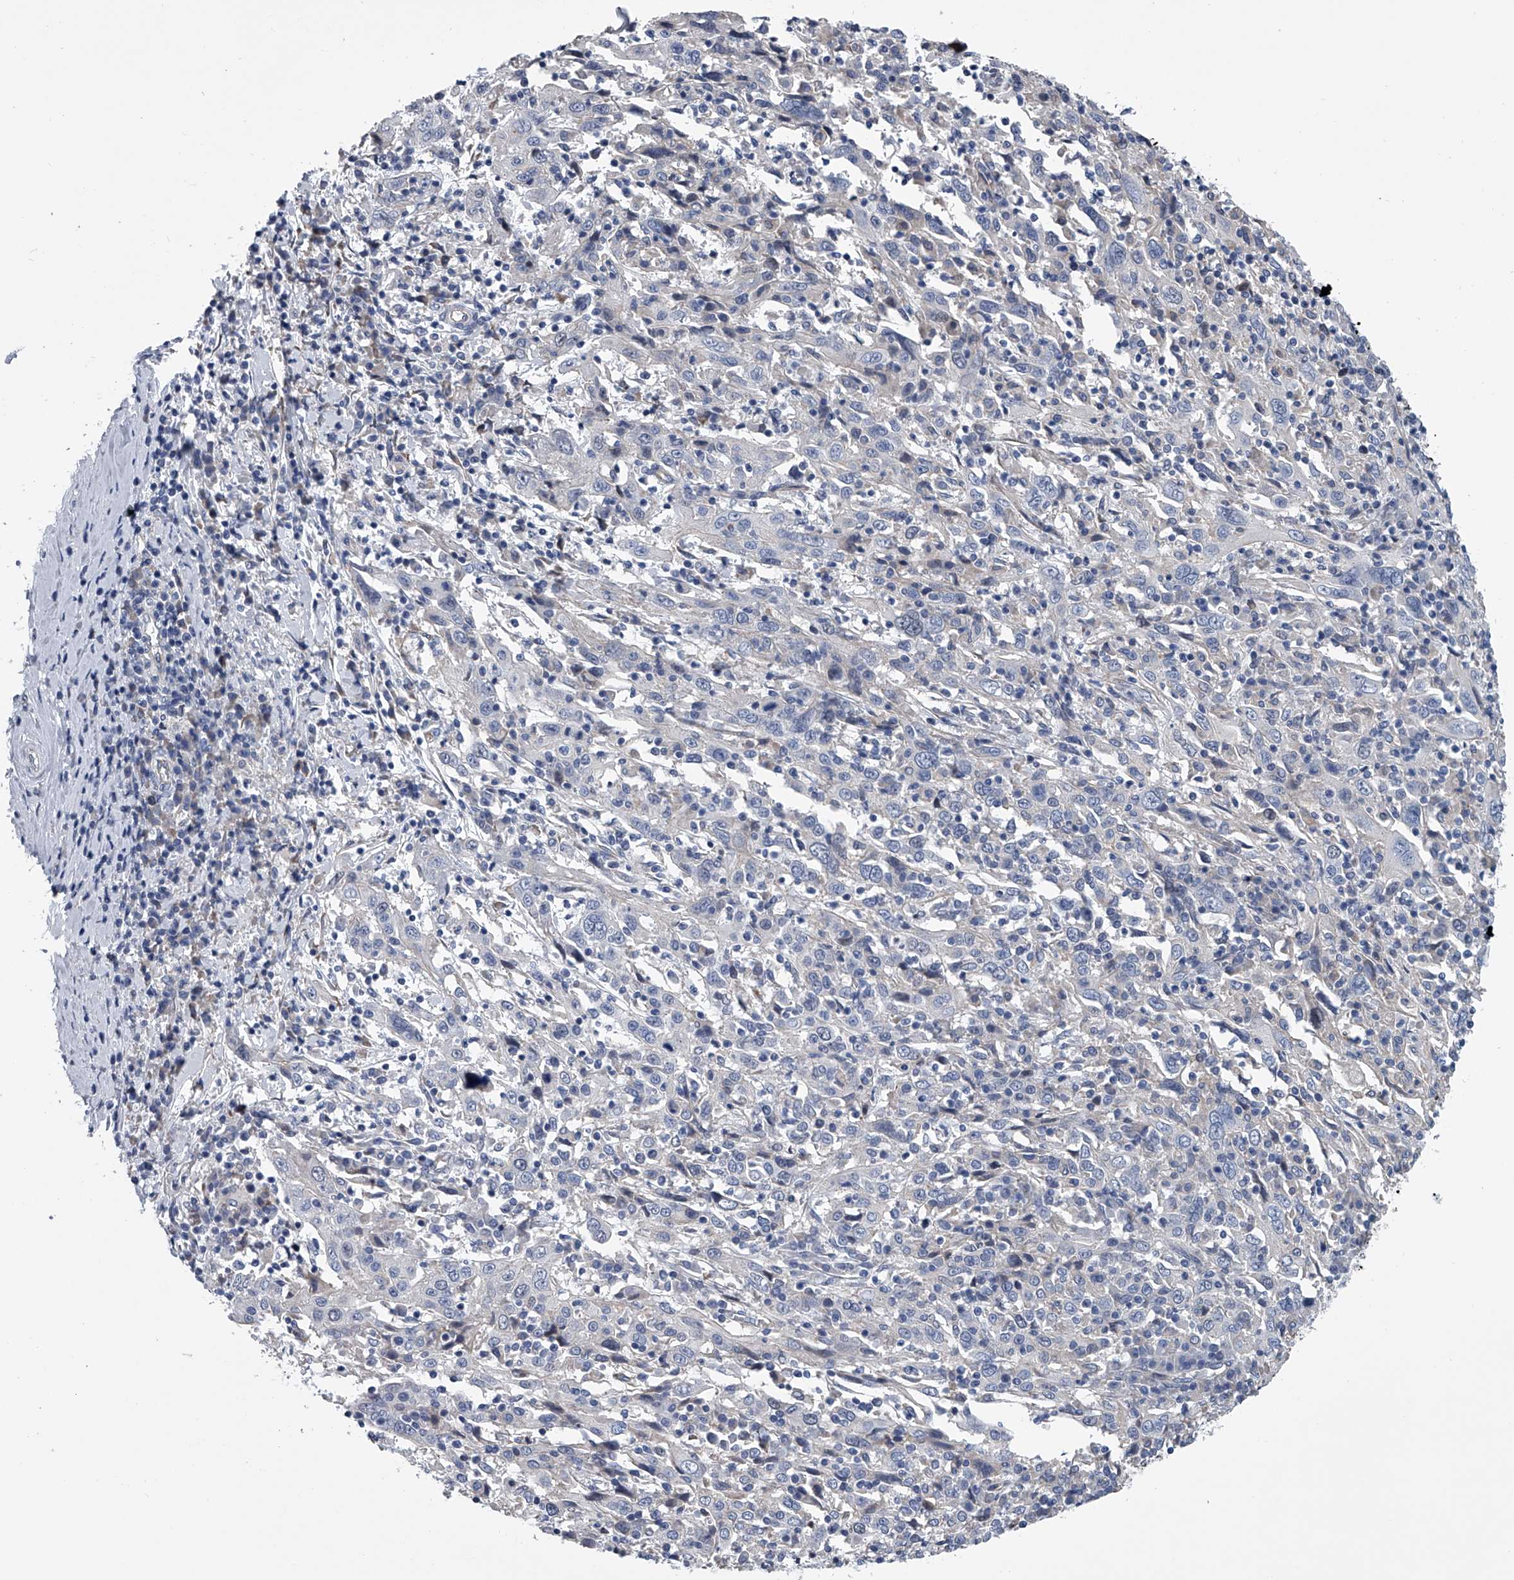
{"staining": {"intensity": "negative", "quantity": "none", "location": "none"}, "tissue": "cervical cancer", "cell_type": "Tumor cells", "image_type": "cancer", "snomed": [{"axis": "morphology", "description": "Squamous cell carcinoma, NOS"}, {"axis": "topography", "description": "Cervix"}], "caption": "IHC of cervical cancer exhibits no positivity in tumor cells.", "gene": "ABCG1", "patient": {"sex": "female", "age": 46}}